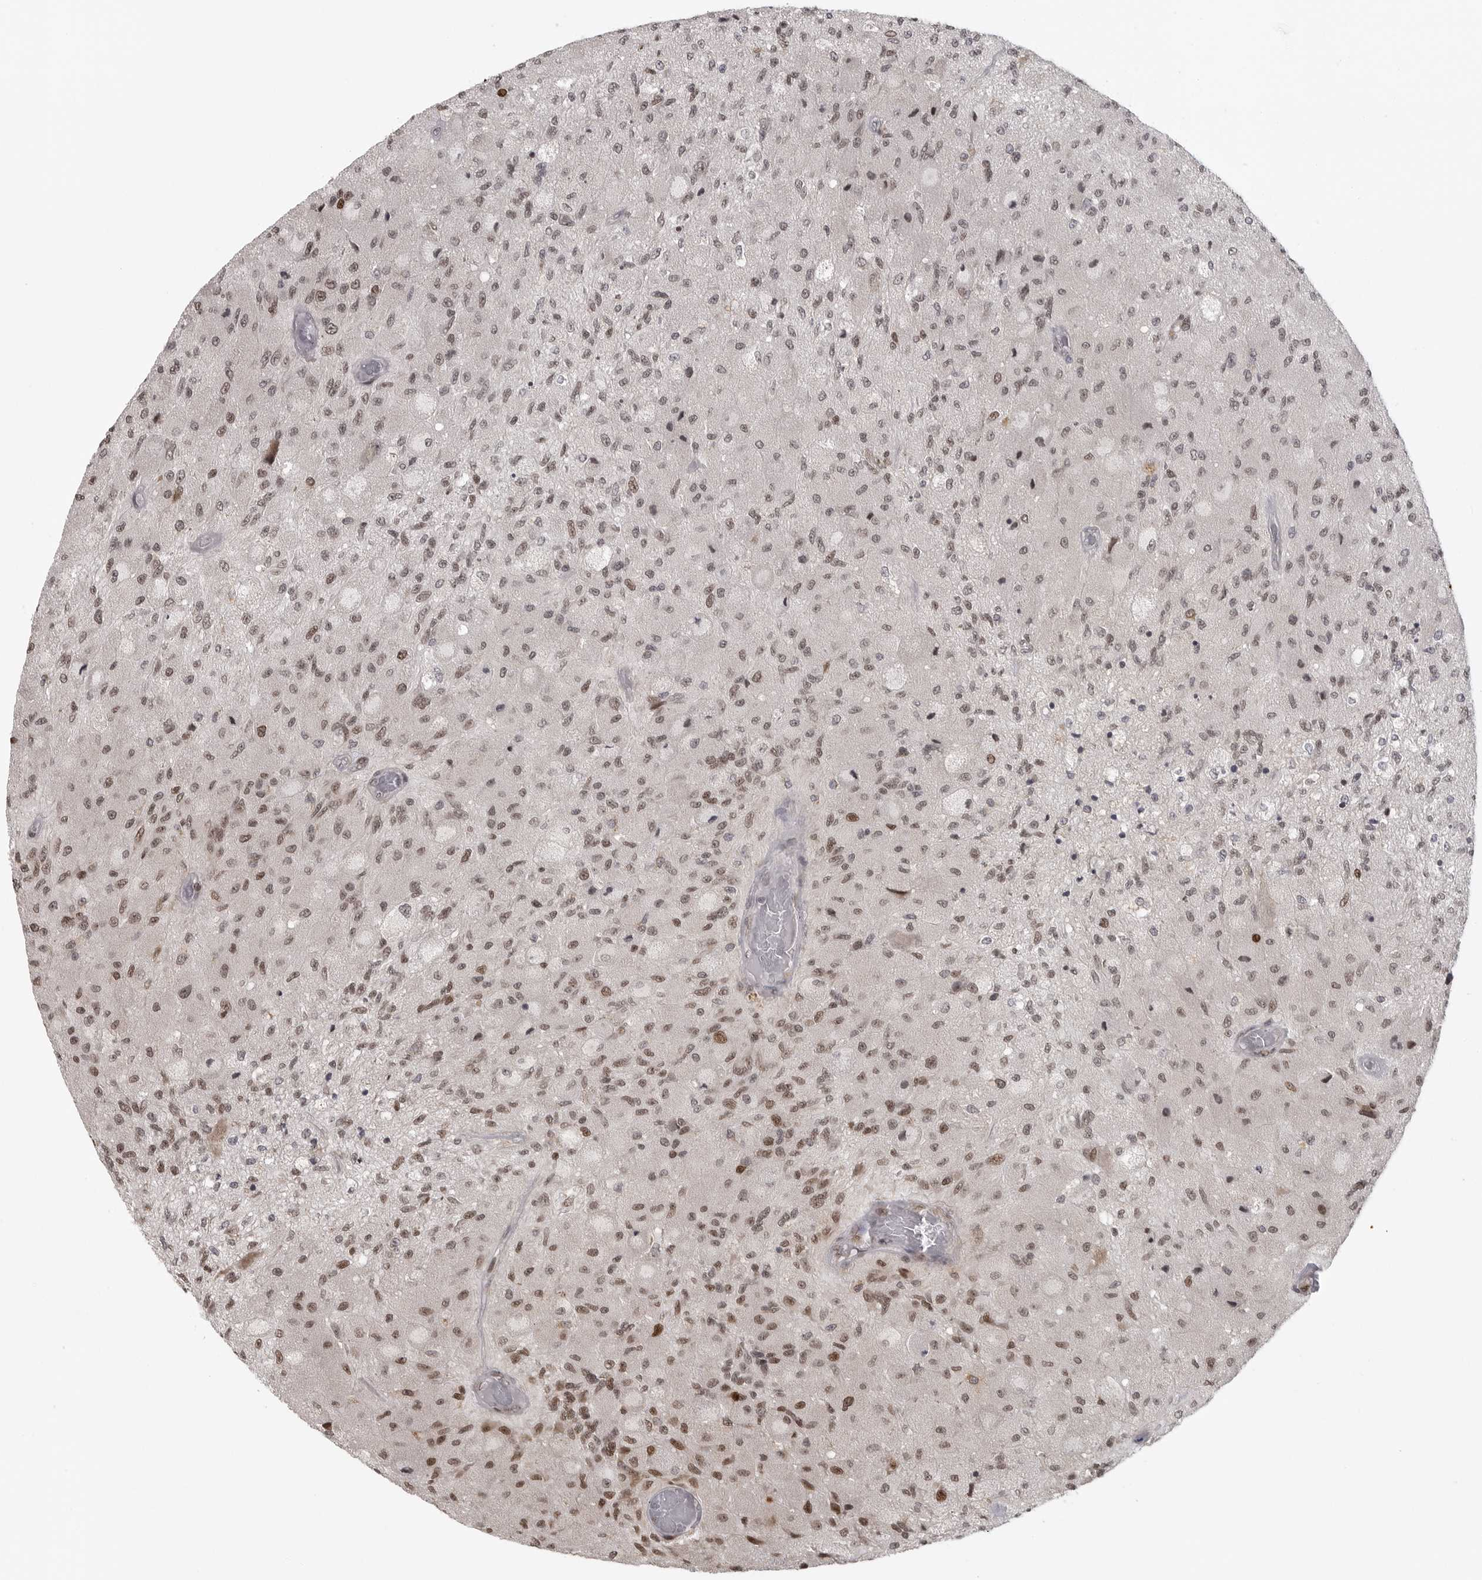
{"staining": {"intensity": "moderate", "quantity": ">75%", "location": "nuclear"}, "tissue": "glioma", "cell_type": "Tumor cells", "image_type": "cancer", "snomed": [{"axis": "morphology", "description": "Normal tissue, NOS"}, {"axis": "morphology", "description": "Glioma, malignant, High grade"}, {"axis": "topography", "description": "Cerebral cortex"}], "caption": "Moderate nuclear expression is identified in approximately >75% of tumor cells in malignant glioma (high-grade). The protein of interest is shown in brown color, while the nuclei are stained blue.", "gene": "ISG20L2", "patient": {"sex": "male", "age": 77}}